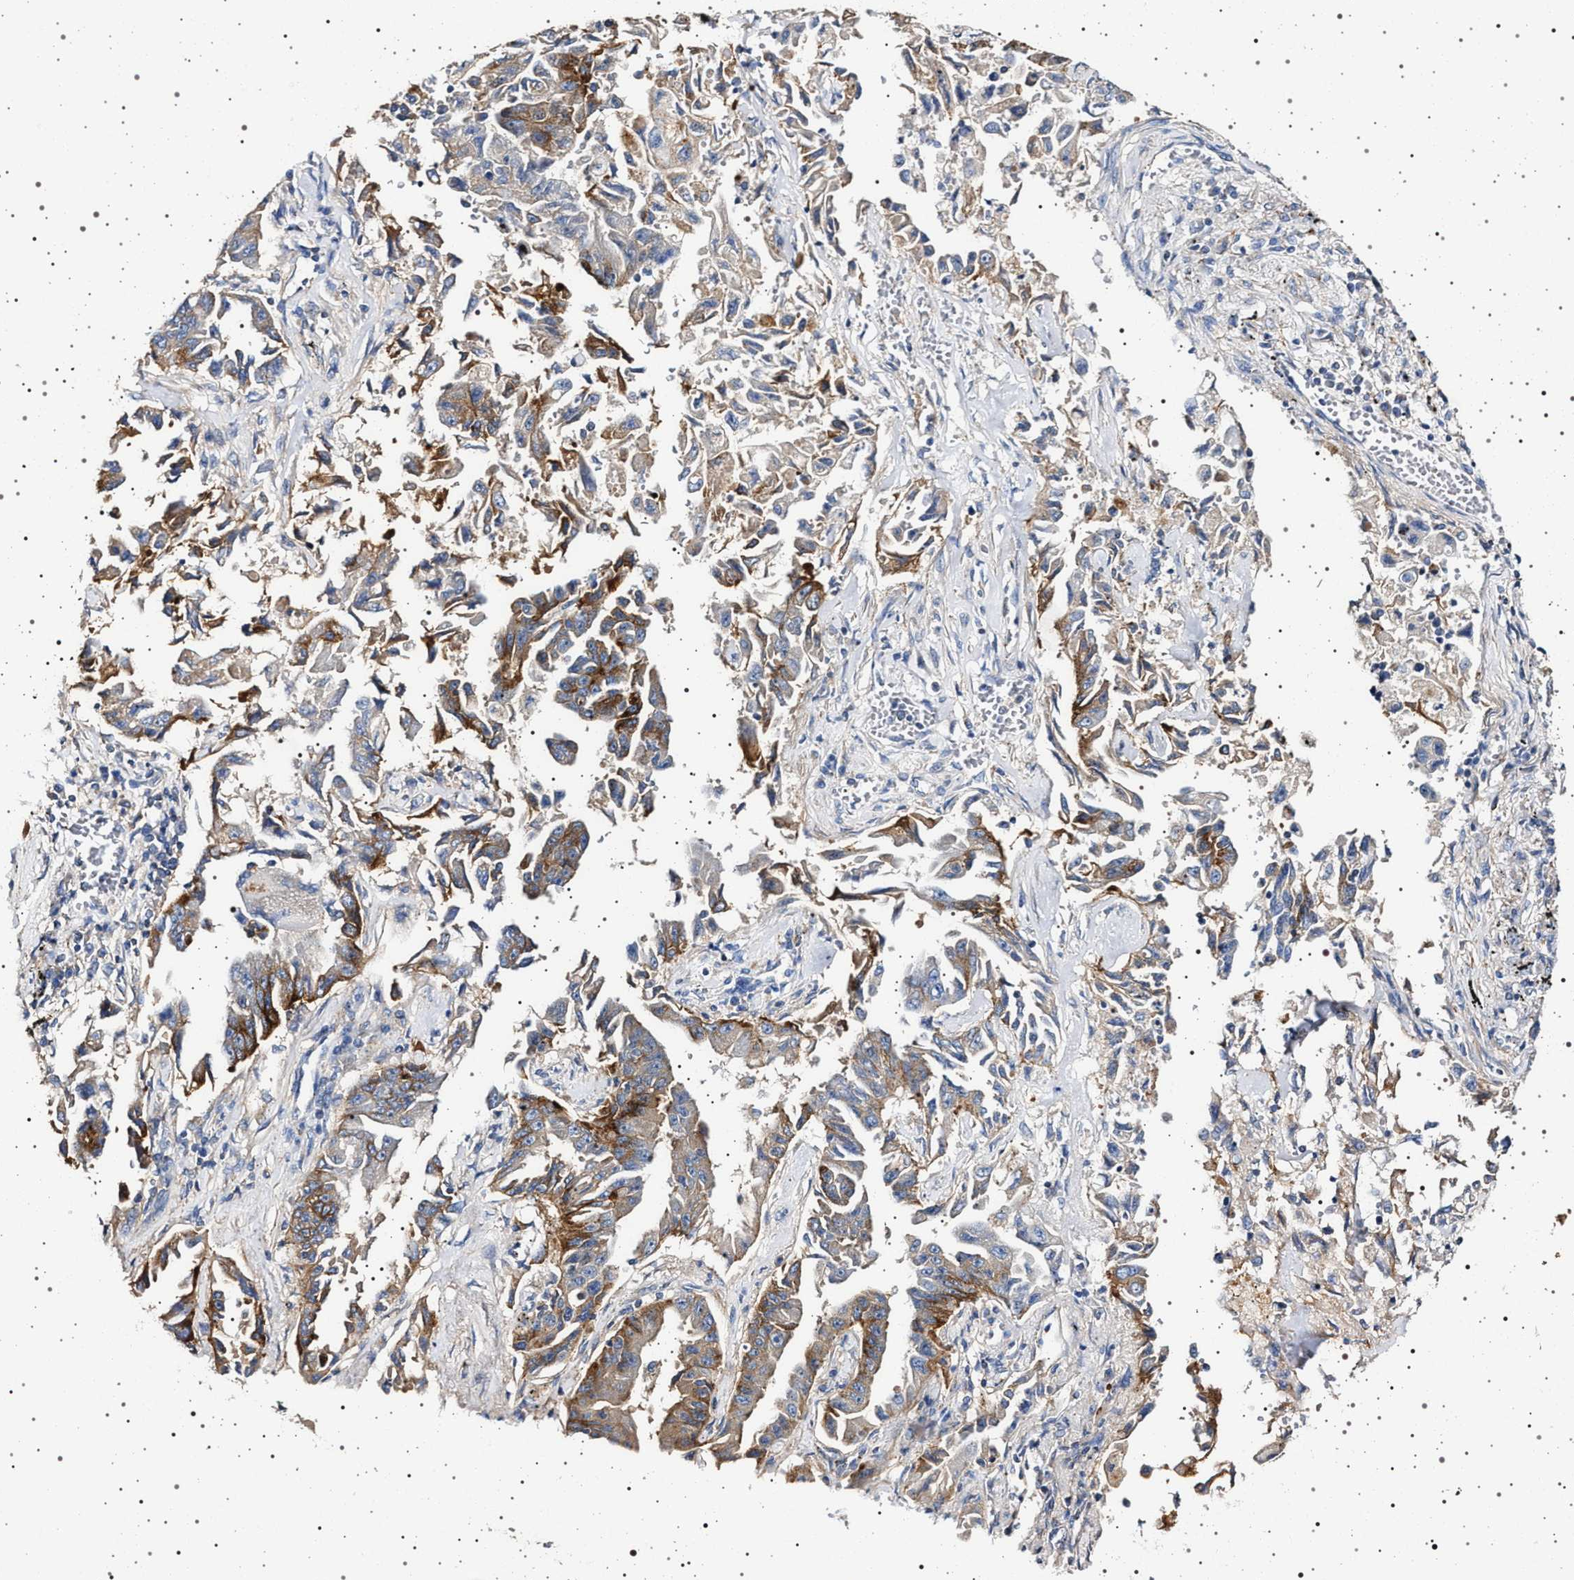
{"staining": {"intensity": "moderate", "quantity": "25%-75%", "location": "cytoplasmic/membranous"}, "tissue": "lung cancer", "cell_type": "Tumor cells", "image_type": "cancer", "snomed": [{"axis": "morphology", "description": "Adenocarcinoma, NOS"}, {"axis": "topography", "description": "Lung"}], "caption": "Immunohistochemistry (IHC) staining of lung cancer (adenocarcinoma), which shows medium levels of moderate cytoplasmic/membranous positivity in approximately 25%-75% of tumor cells indicating moderate cytoplasmic/membranous protein staining. The staining was performed using DAB (3,3'-diaminobenzidine) (brown) for protein detection and nuclei were counterstained in hematoxylin (blue).", "gene": "NAALADL2", "patient": {"sex": "female", "age": 51}}